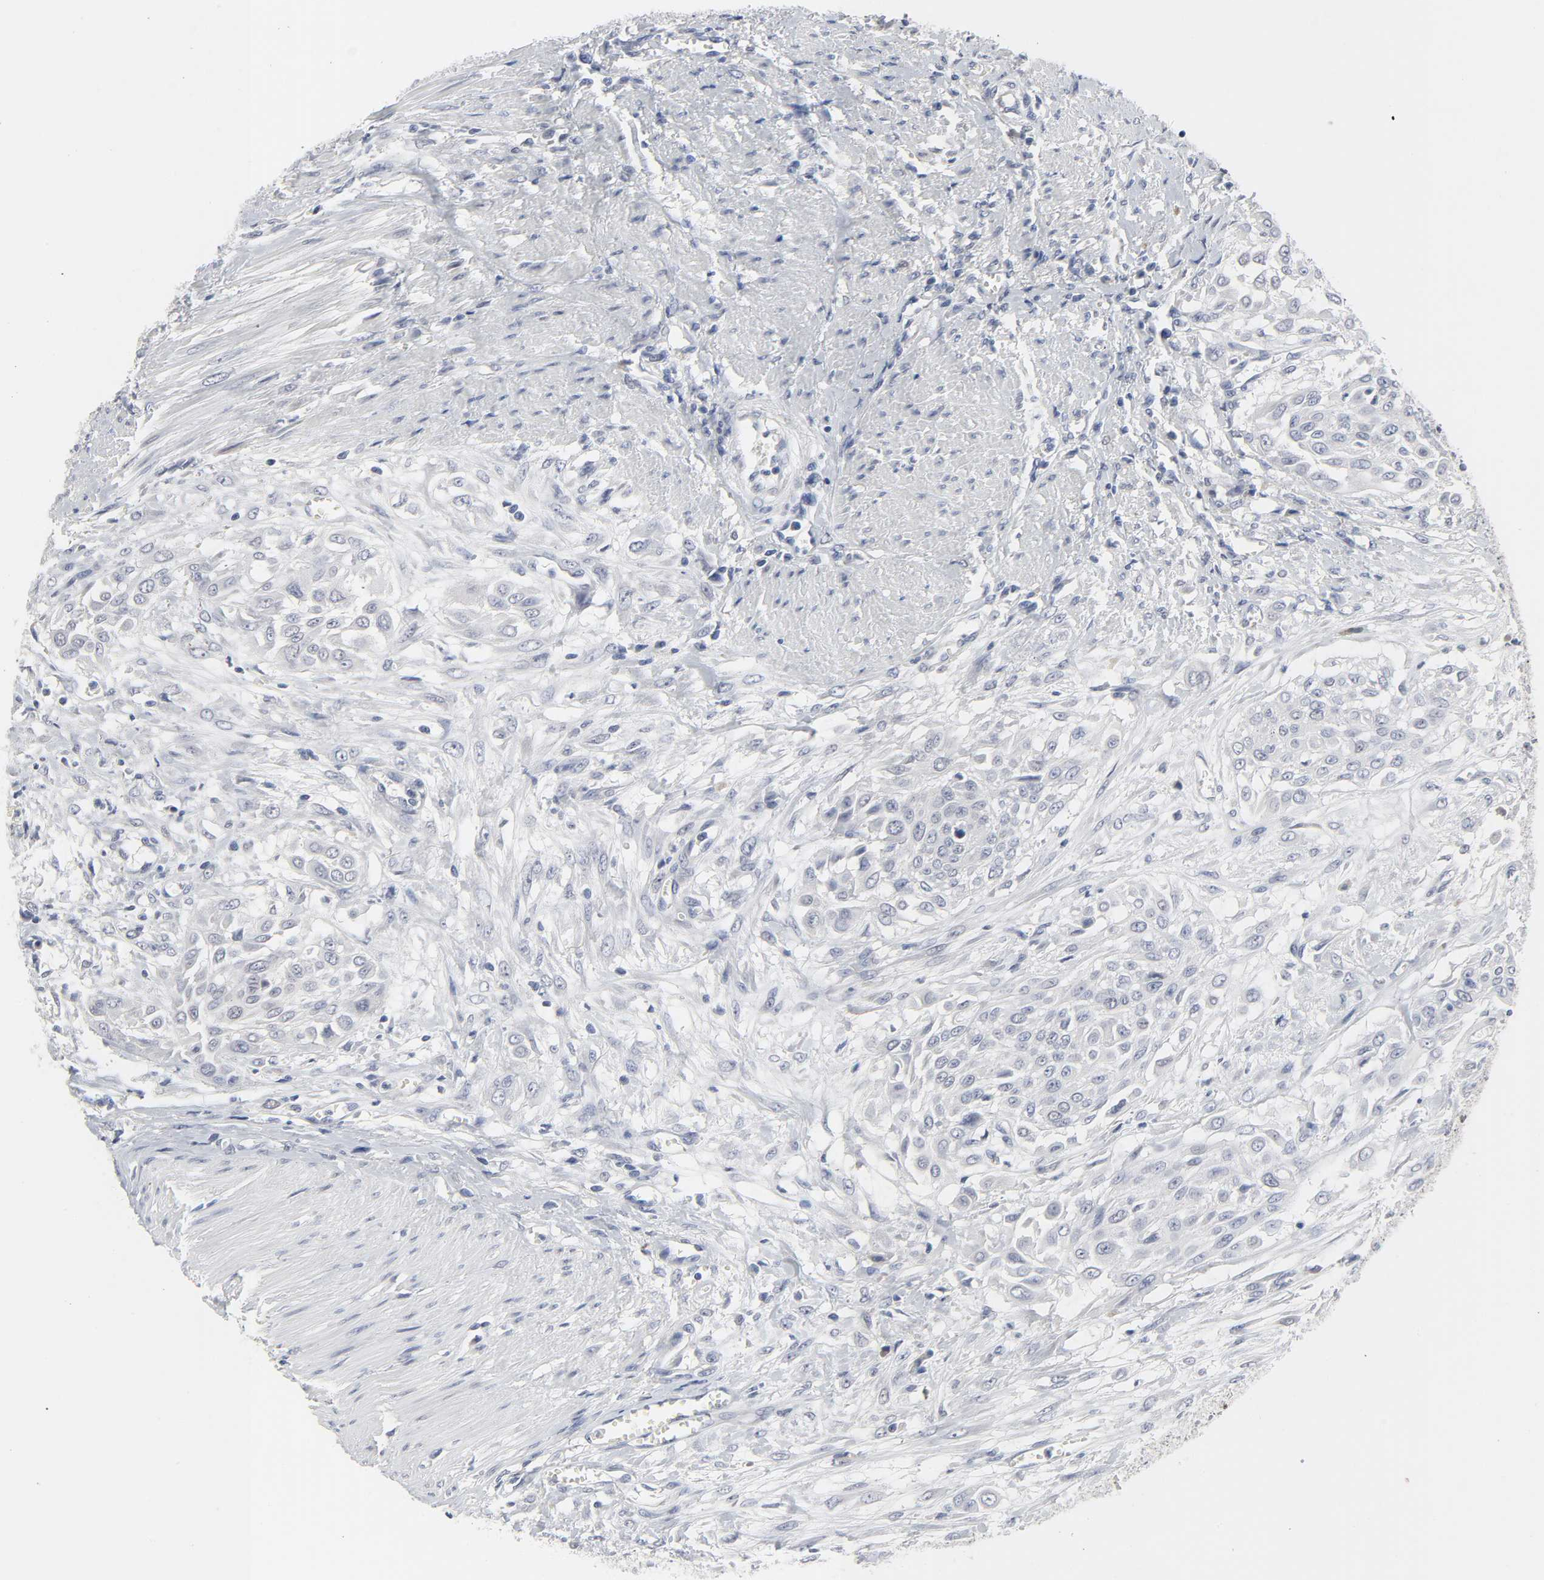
{"staining": {"intensity": "negative", "quantity": "none", "location": "none"}, "tissue": "urothelial cancer", "cell_type": "Tumor cells", "image_type": "cancer", "snomed": [{"axis": "morphology", "description": "Urothelial carcinoma, High grade"}, {"axis": "topography", "description": "Urinary bladder"}], "caption": "High power microscopy micrograph of an immunohistochemistry (IHC) image of urothelial carcinoma (high-grade), revealing no significant staining in tumor cells.", "gene": "SALL2", "patient": {"sex": "male", "age": 57}}